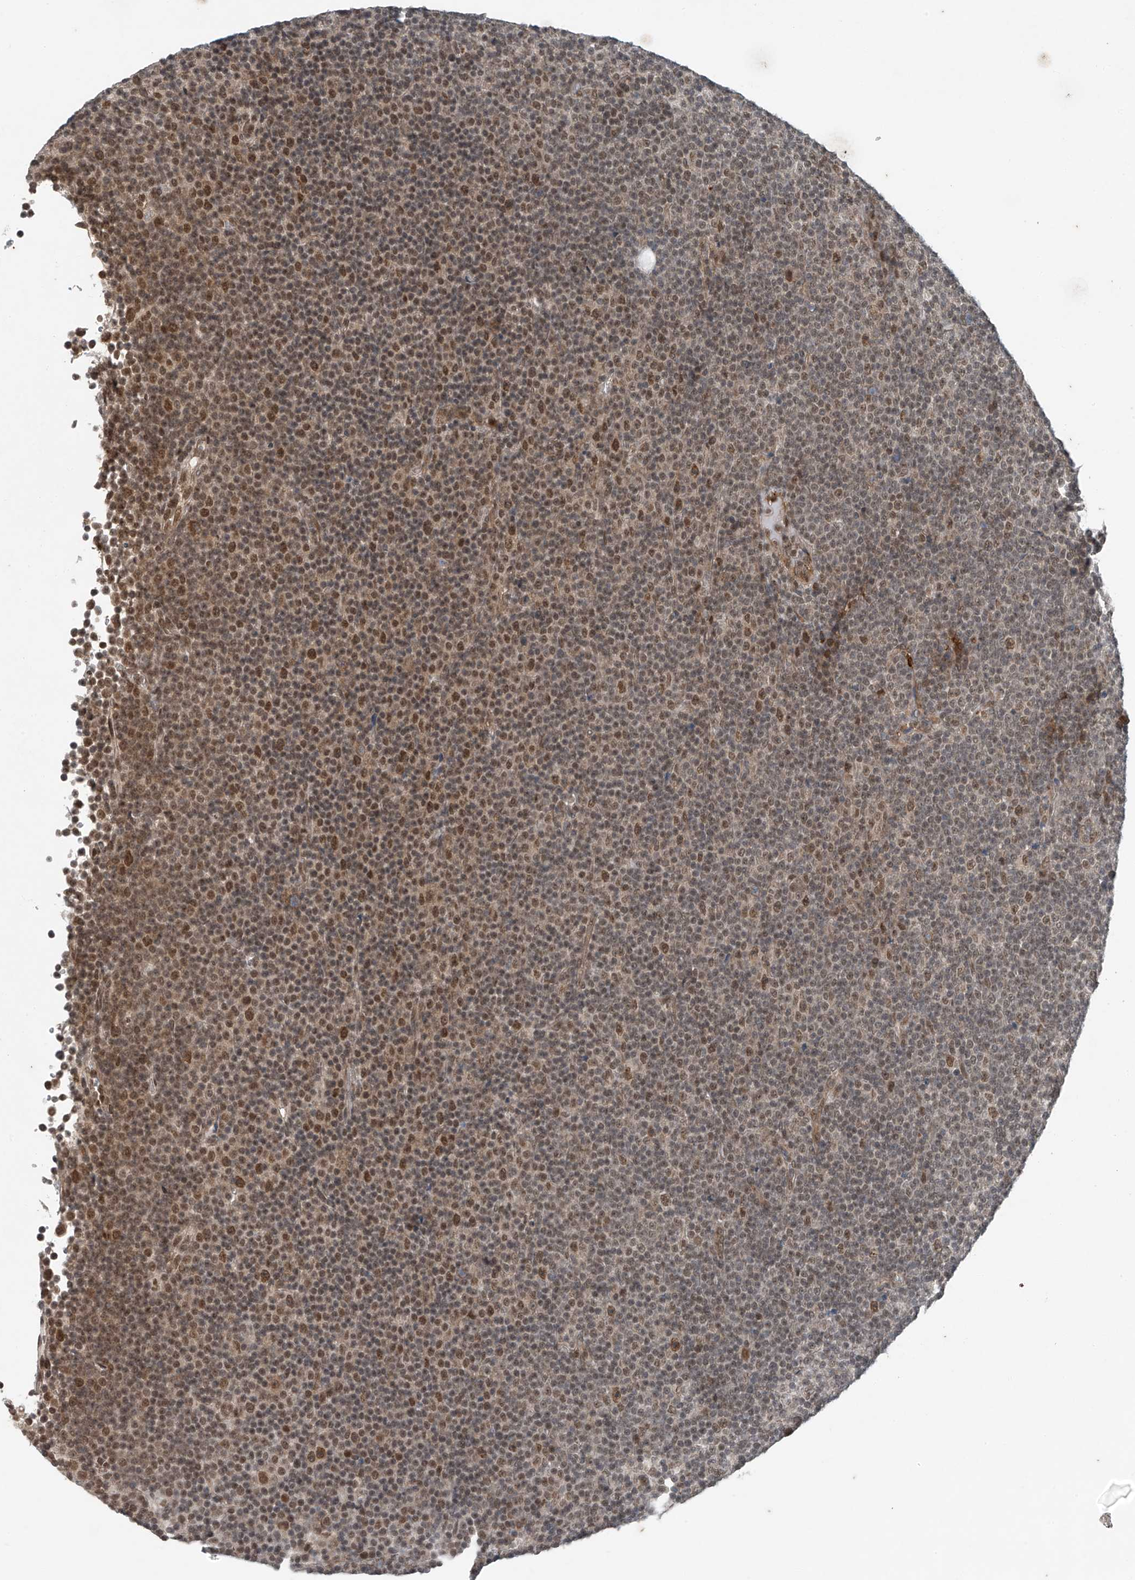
{"staining": {"intensity": "weak", "quantity": "25%-75%", "location": "nuclear"}, "tissue": "lymphoma", "cell_type": "Tumor cells", "image_type": "cancer", "snomed": [{"axis": "morphology", "description": "Malignant lymphoma, non-Hodgkin's type, Low grade"}, {"axis": "topography", "description": "Lymph node"}], "caption": "Approximately 25%-75% of tumor cells in low-grade malignant lymphoma, non-Hodgkin's type demonstrate weak nuclear protein positivity as visualized by brown immunohistochemical staining.", "gene": "TAF8", "patient": {"sex": "female", "age": 67}}